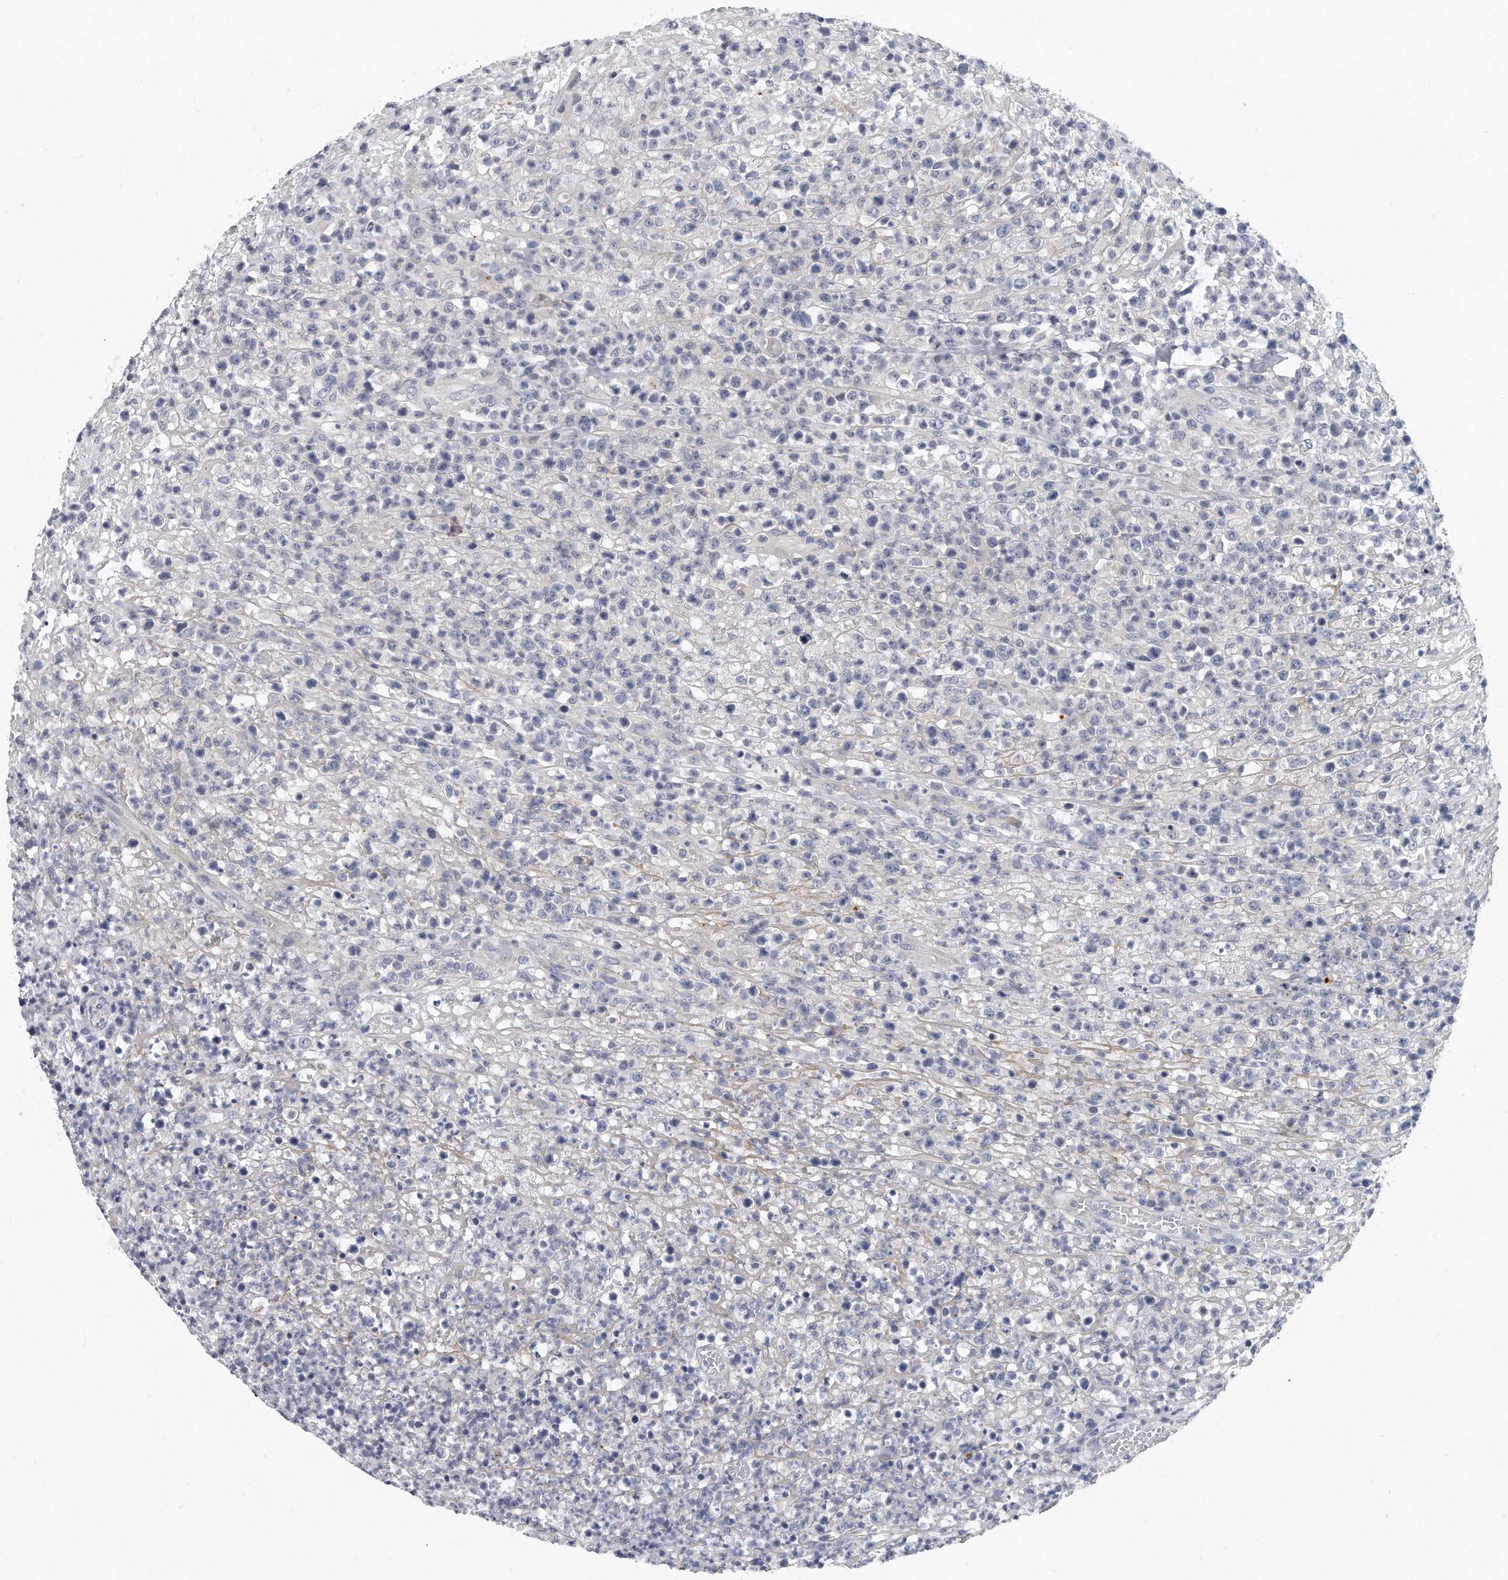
{"staining": {"intensity": "negative", "quantity": "none", "location": "none"}, "tissue": "lymphoma", "cell_type": "Tumor cells", "image_type": "cancer", "snomed": [{"axis": "morphology", "description": "Malignant lymphoma, non-Hodgkin's type, High grade"}, {"axis": "topography", "description": "Colon"}], "caption": "Protein analysis of high-grade malignant lymphoma, non-Hodgkin's type exhibits no significant positivity in tumor cells.", "gene": "KLHL7", "patient": {"sex": "female", "age": 53}}